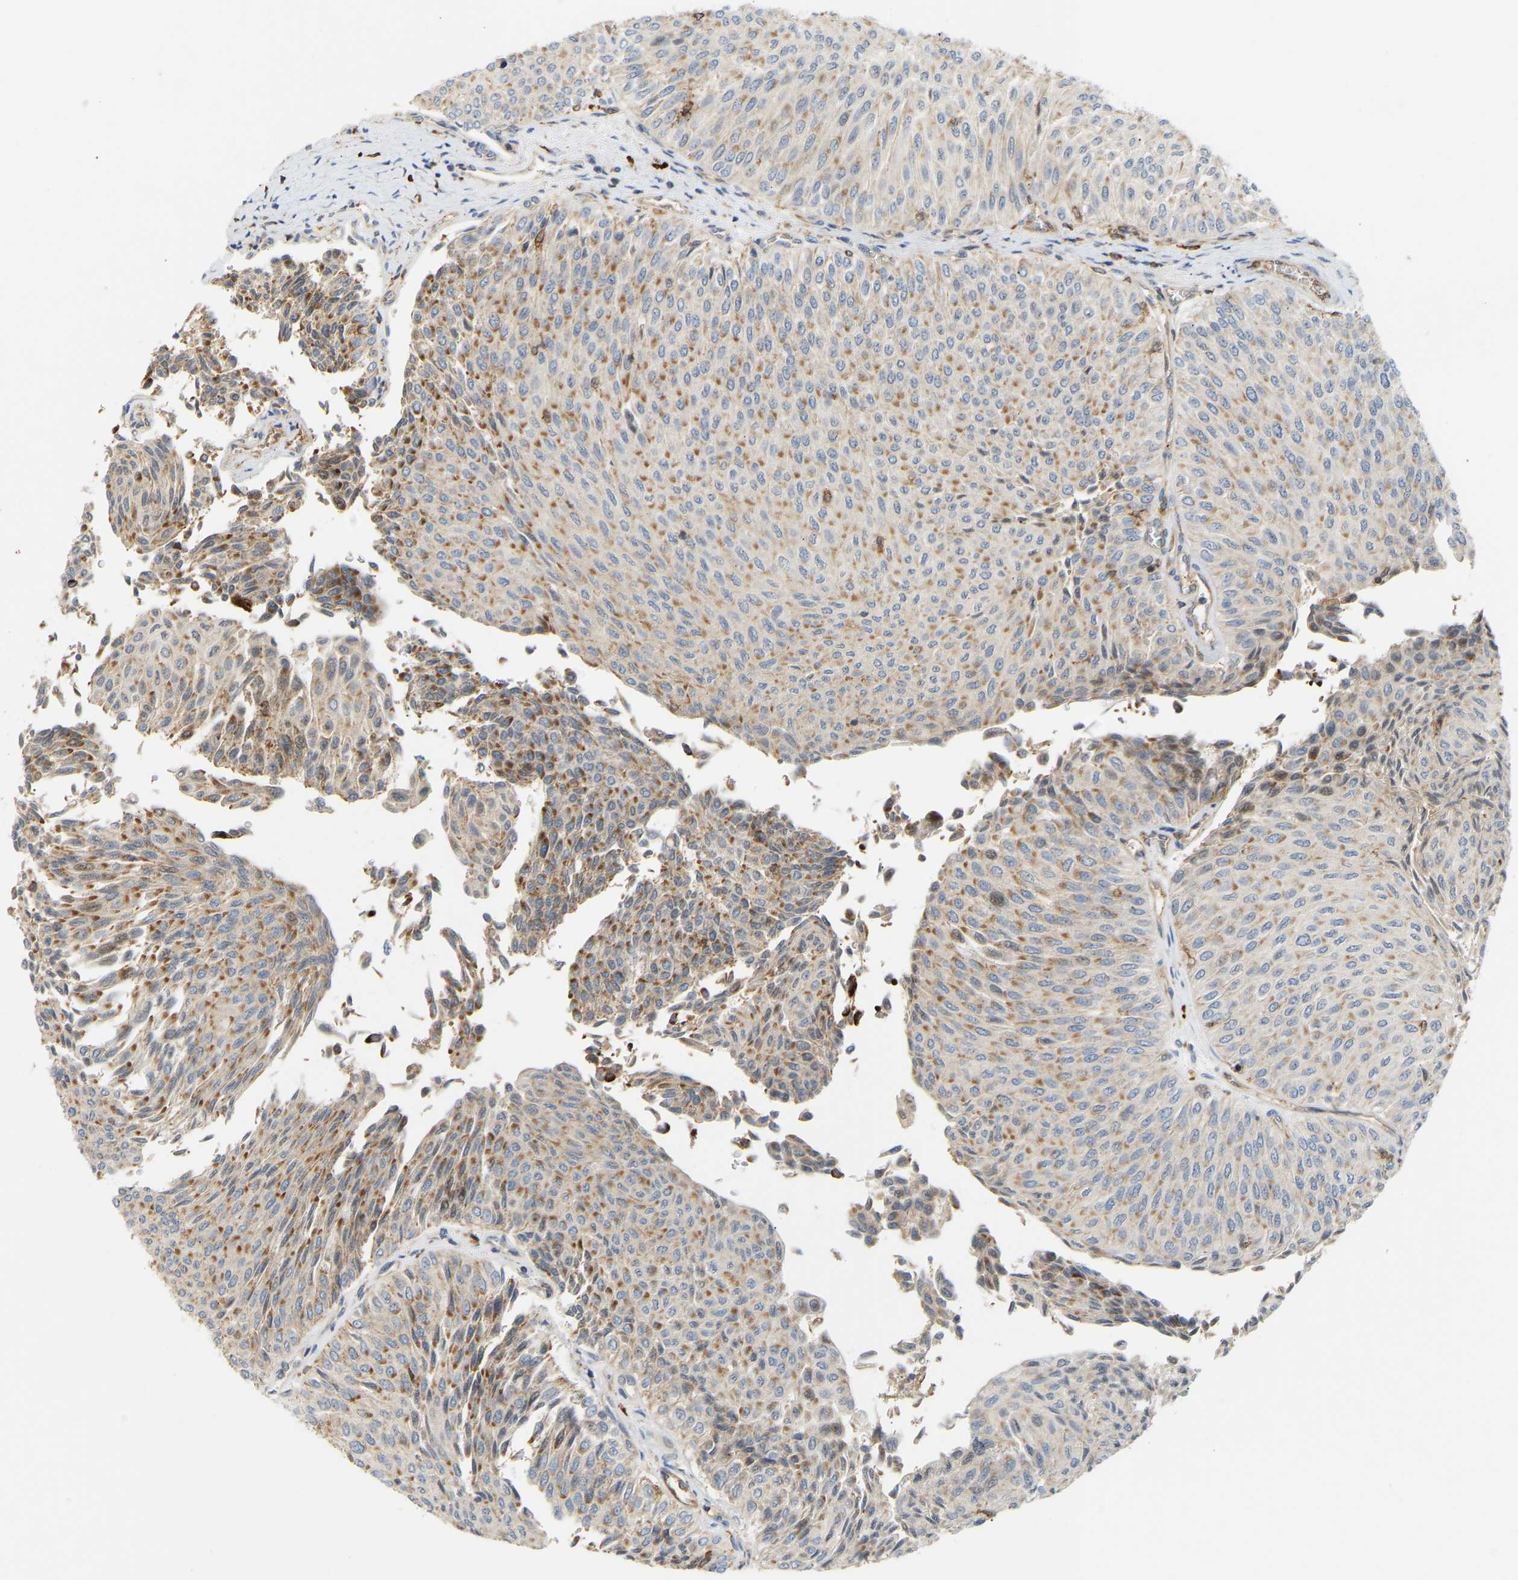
{"staining": {"intensity": "moderate", "quantity": ">75%", "location": "cytoplasmic/membranous"}, "tissue": "urothelial cancer", "cell_type": "Tumor cells", "image_type": "cancer", "snomed": [{"axis": "morphology", "description": "Urothelial carcinoma, Low grade"}, {"axis": "topography", "description": "Urinary bladder"}], "caption": "High-power microscopy captured an immunohistochemistry image of low-grade urothelial carcinoma, revealing moderate cytoplasmic/membranous positivity in approximately >75% of tumor cells.", "gene": "PLCG2", "patient": {"sex": "male", "age": 78}}